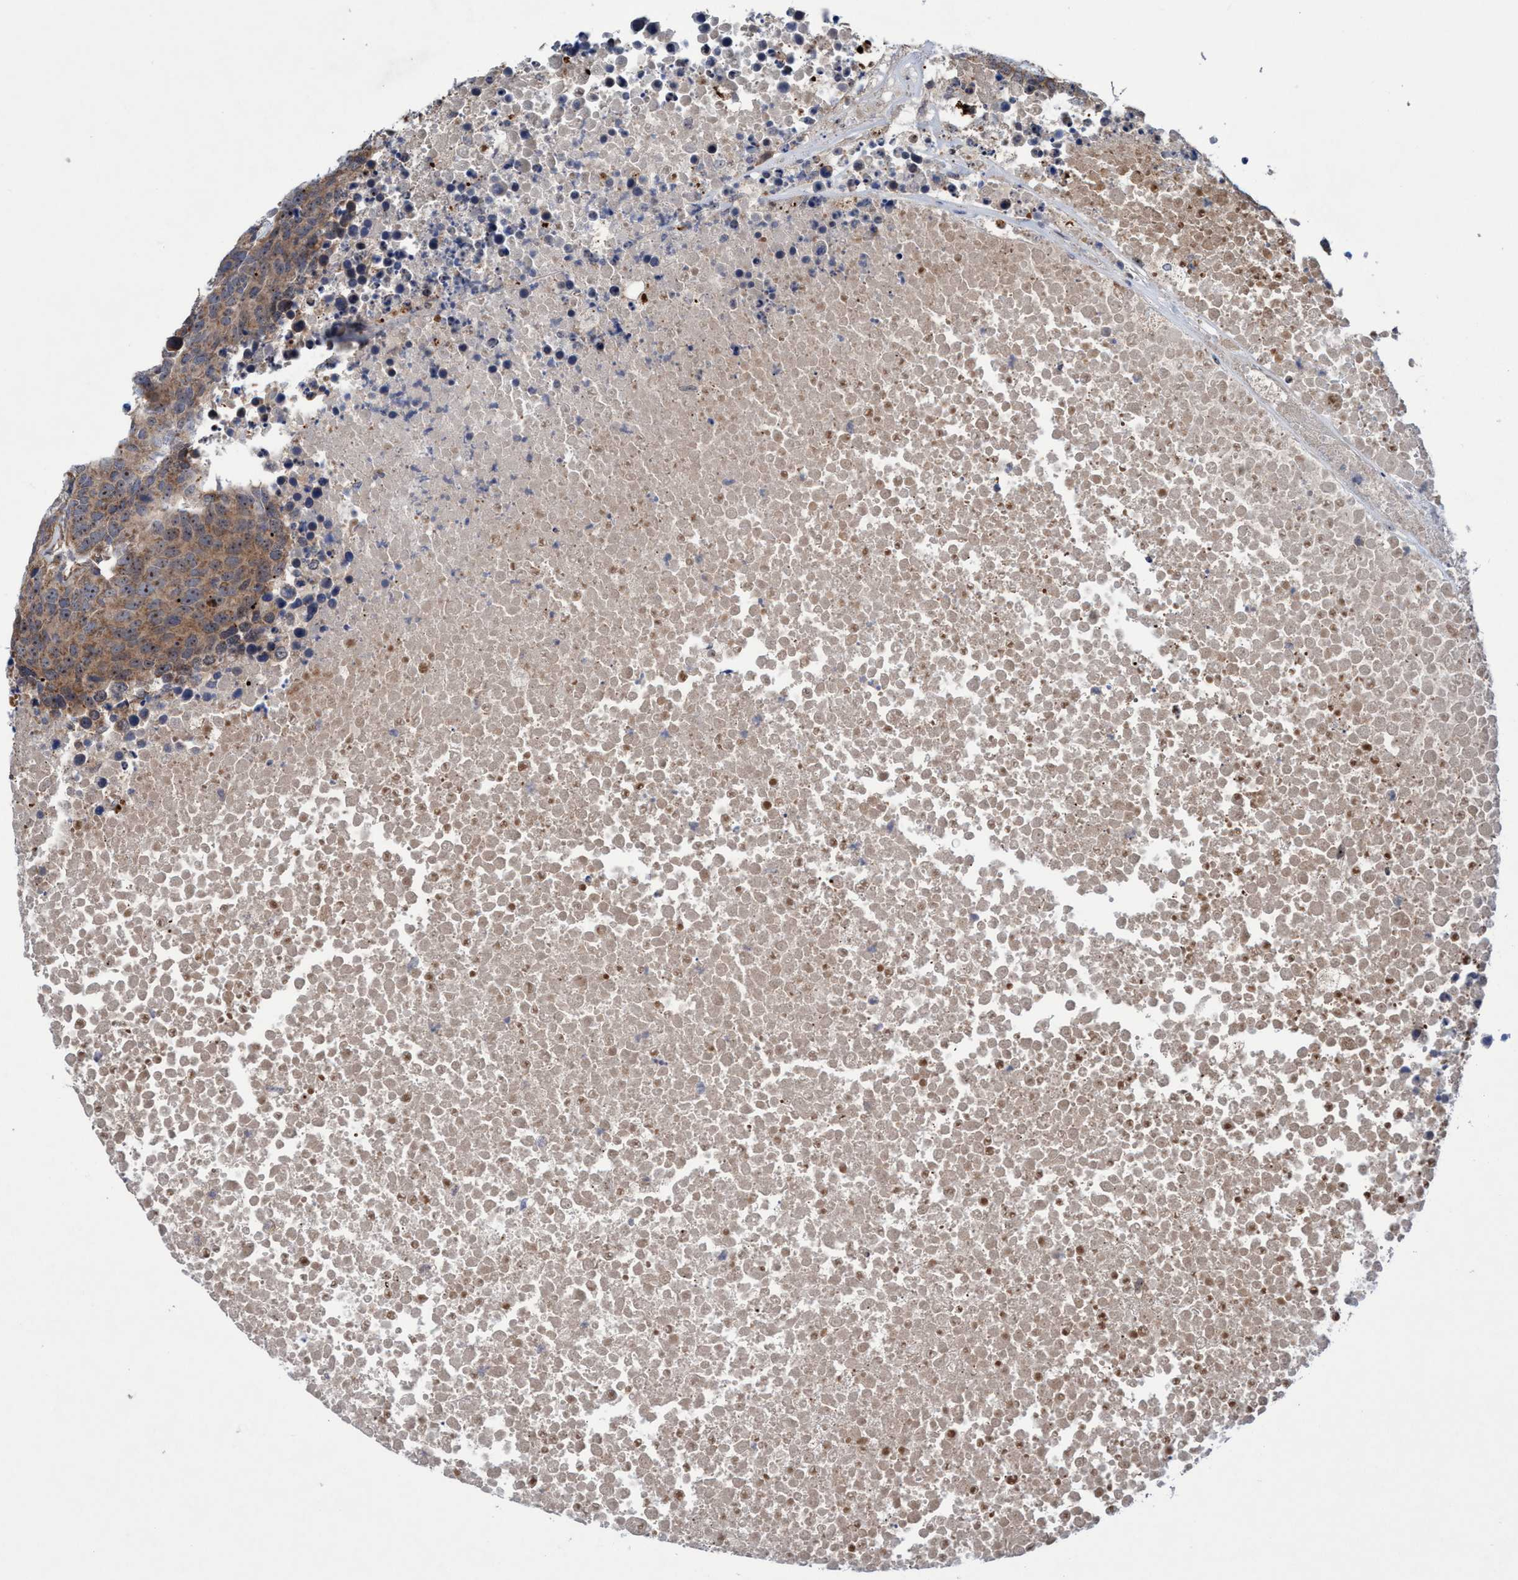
{"staining": {"intensity": "moderate", "quantity": ">75%", "location": "cytoplasmic/membranous,nuclear"}, "tissue": "carcinoid", "cell_type": "Tumor cells", "image_type": "cancer", "snomed": [{"axis": "morphology", "description": "Carcinoid, malignant, NOS"}, {"axis": "topography", "description": "Lung"}], "caption": "Tumor cells demonstrate medium levels of moderate cytoplasmic/membranous and nuclear expression in about >75% of cells in carcinoid. Using DAB (brown) and hematoxylin (blue) stains, captured at high magnification using brightfield microscopy.", "gene": "P2RY14", "patient": {"sex": "male", "age": 60}}